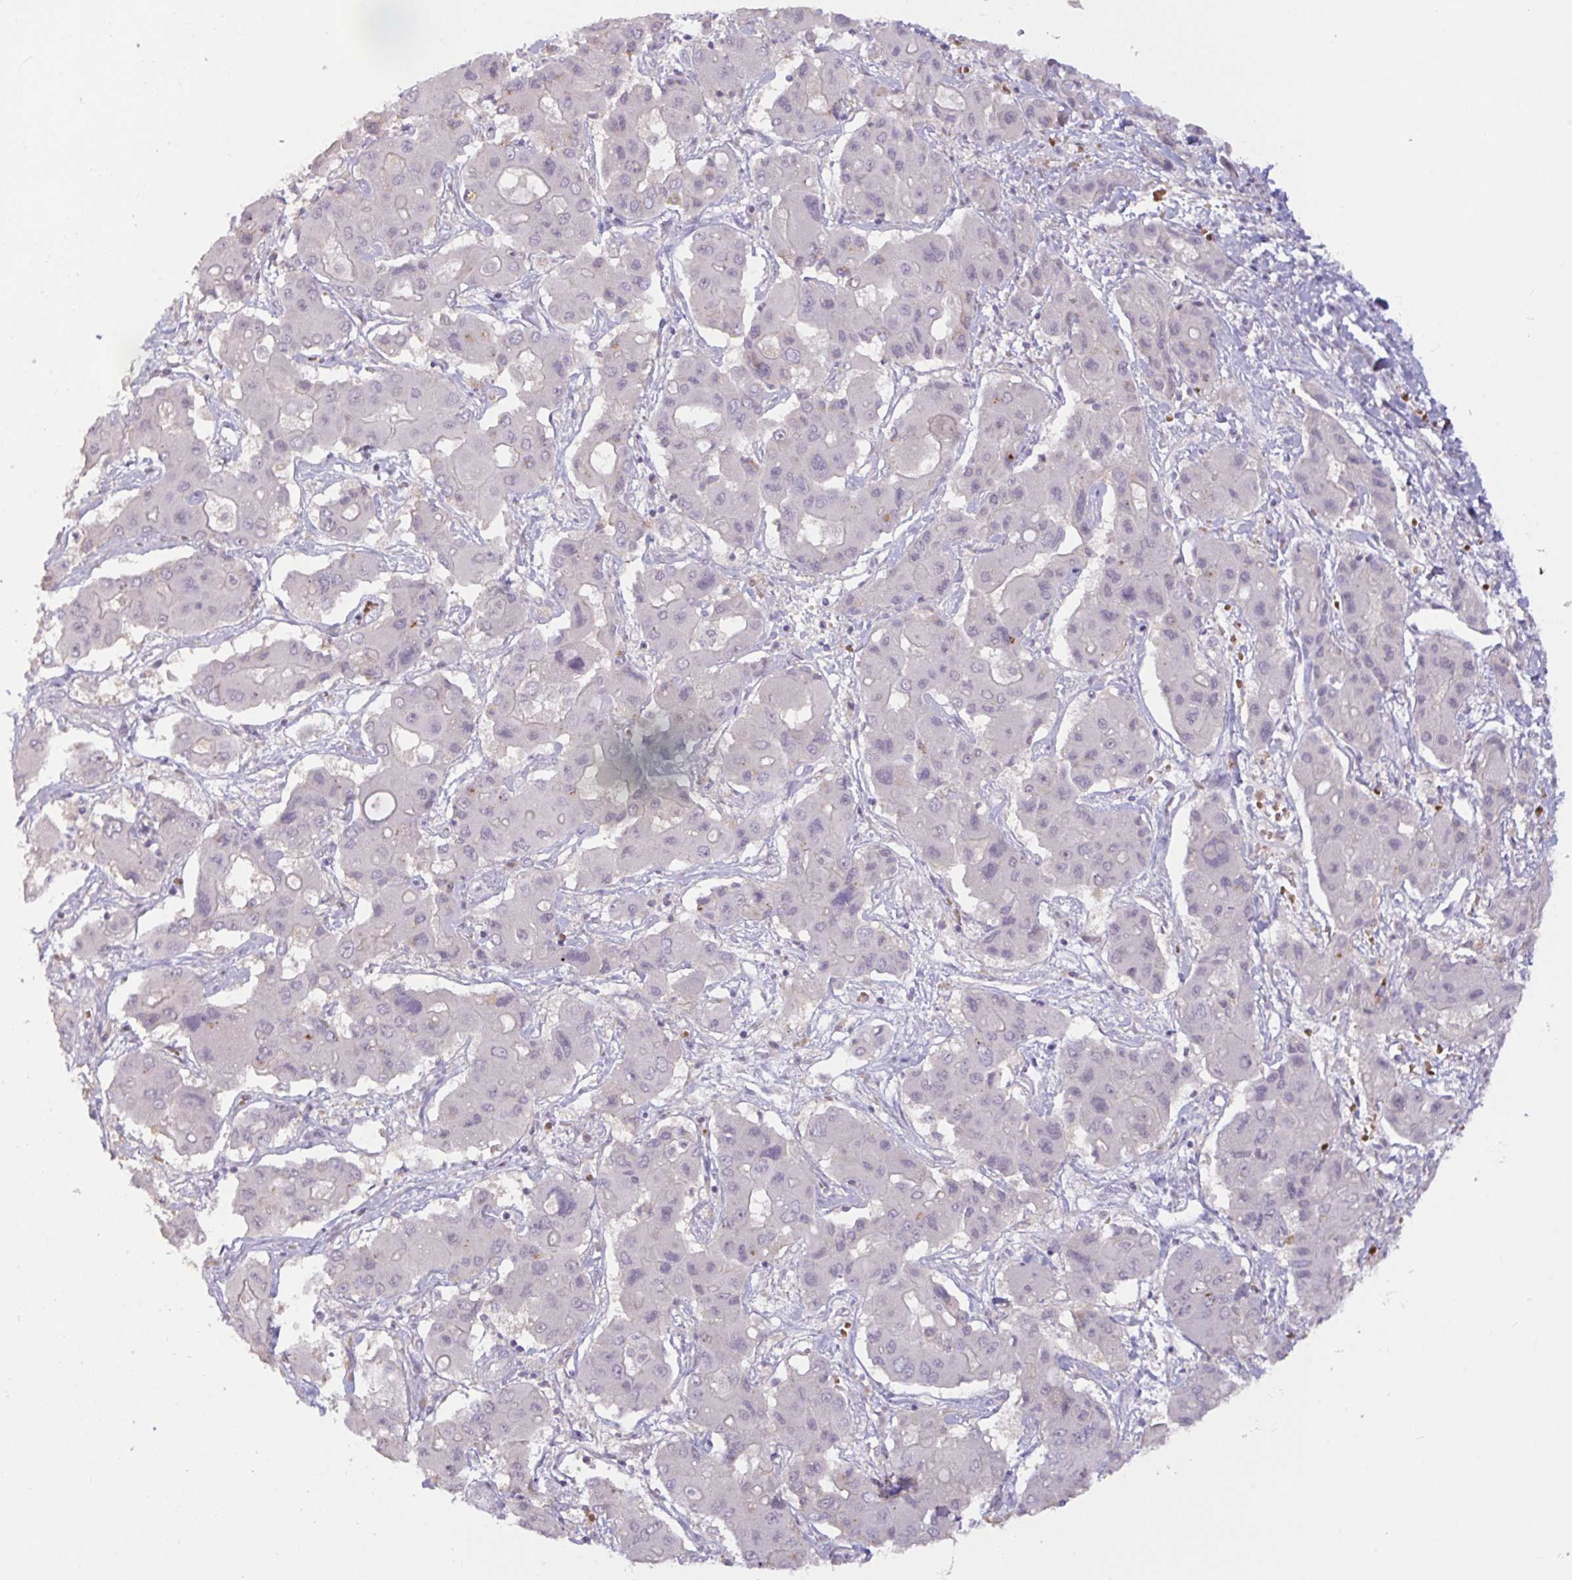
{"staining": {"intensity": "negative", "quantity": "none", "location": "none"}, "tissue": "liver cancer", "cell_type": "Tumor cells", "image_type": "cancer", "snomed": [{"axis": "morphology", "description": "Cholangiocarcinoma"}, {"axis": "topography", "description": "Liver"}], "caption": "This is an immunohistochemistry image of liver cholangiocarcinoma. There is no positivity in tumor cells.", "gene": "RFPL4B", "patient": {"sex": "male", "age": 67}}